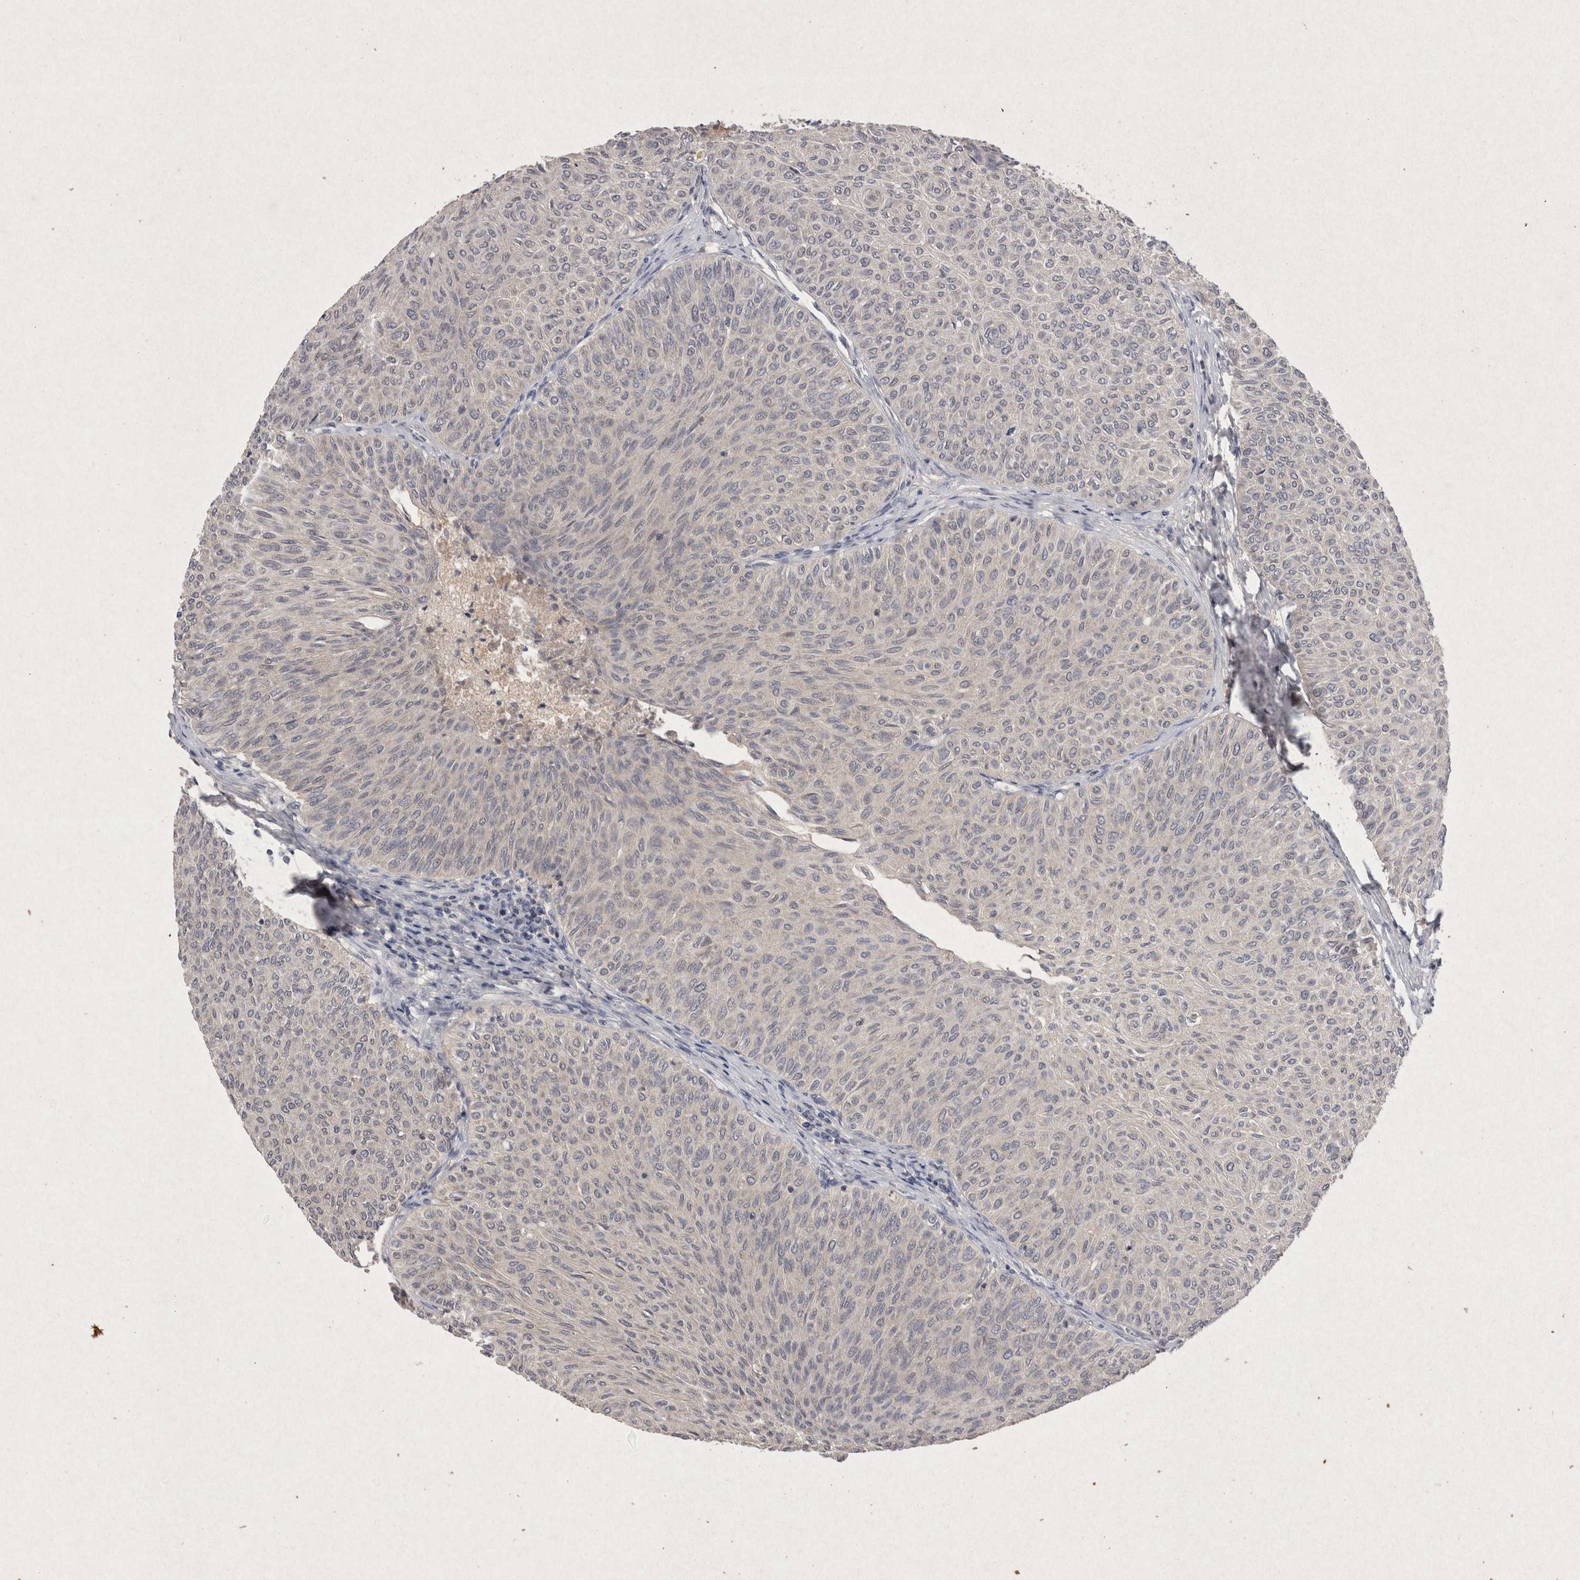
{"staining": {"intensity": "negative", "quantity": "none", "location": "none"}, "tissue": "urothelial cancer", "cell_type": "Tumor cells", "image_type": "cancer", "snomed": [{"axis": "morphology", "description": "Urothelial carcinoma, Low grade"}, {"axis": "topography", "description": "Urinary bladder"}], "caption": "The micrograph displays no significant staining in tumor cells of low-grade urothelial carcinoma.", "gene": "RASSF3", "patient": {"sex": "male", "age": 78}}